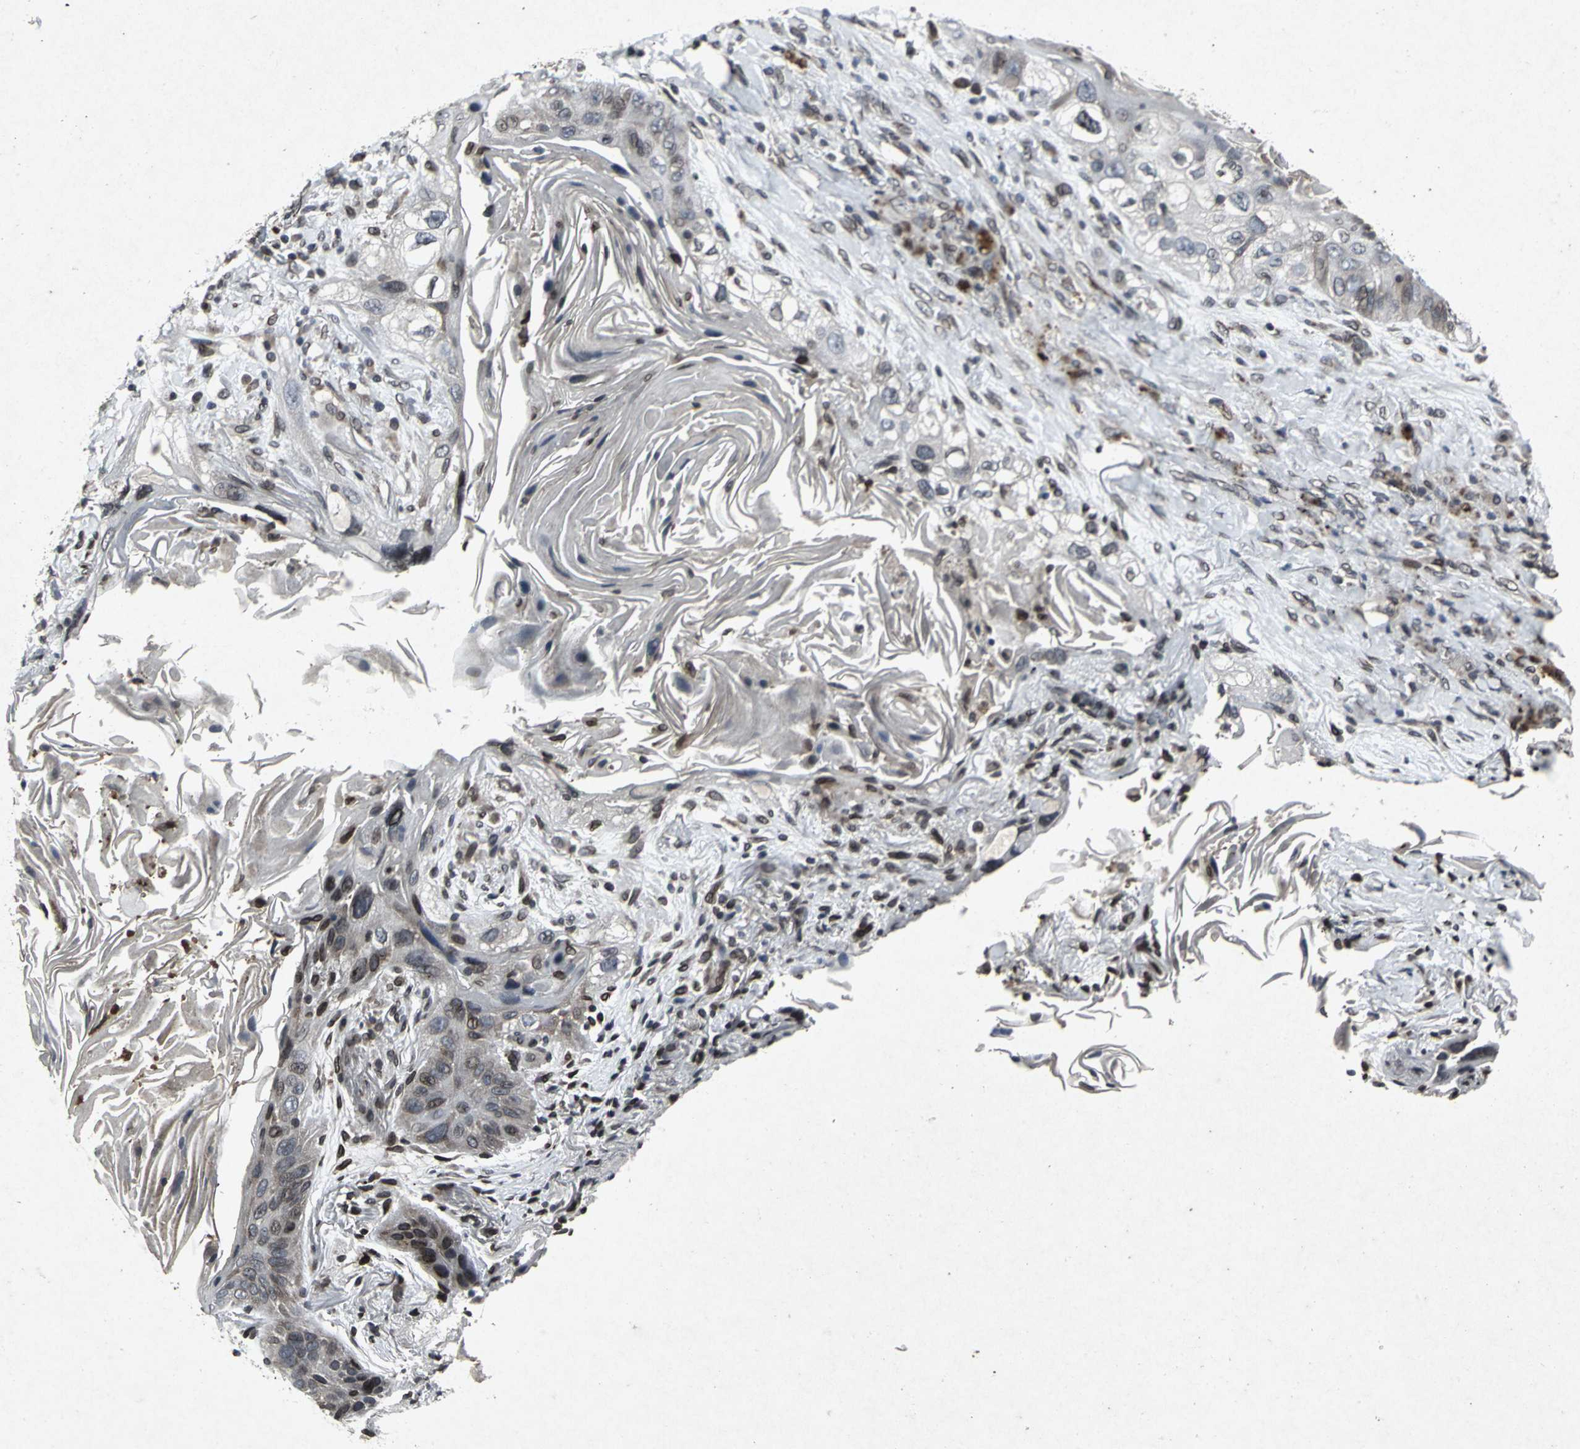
{"staining": {"intensity": "strong", "quantity": "<25%", "location": "nuclear"}, "tissue": "lung cancer", "cell_type": "Tumor cells", "image_type": "cancer", "snomed": [{"axis": "morphology", "description": "Squamous cell carcinoma, NOS"}, {"axis": "topography", "description": "Lung"}], "caption": "There is medium levels of strong nuclear positivity in tumor cells of lung cancer (squamous cell carcinoma), as demonstrated by immunohistochemical staining (brown color).", "gene": "SH2B3", "patient": {"sex": "female", "age": 67}}